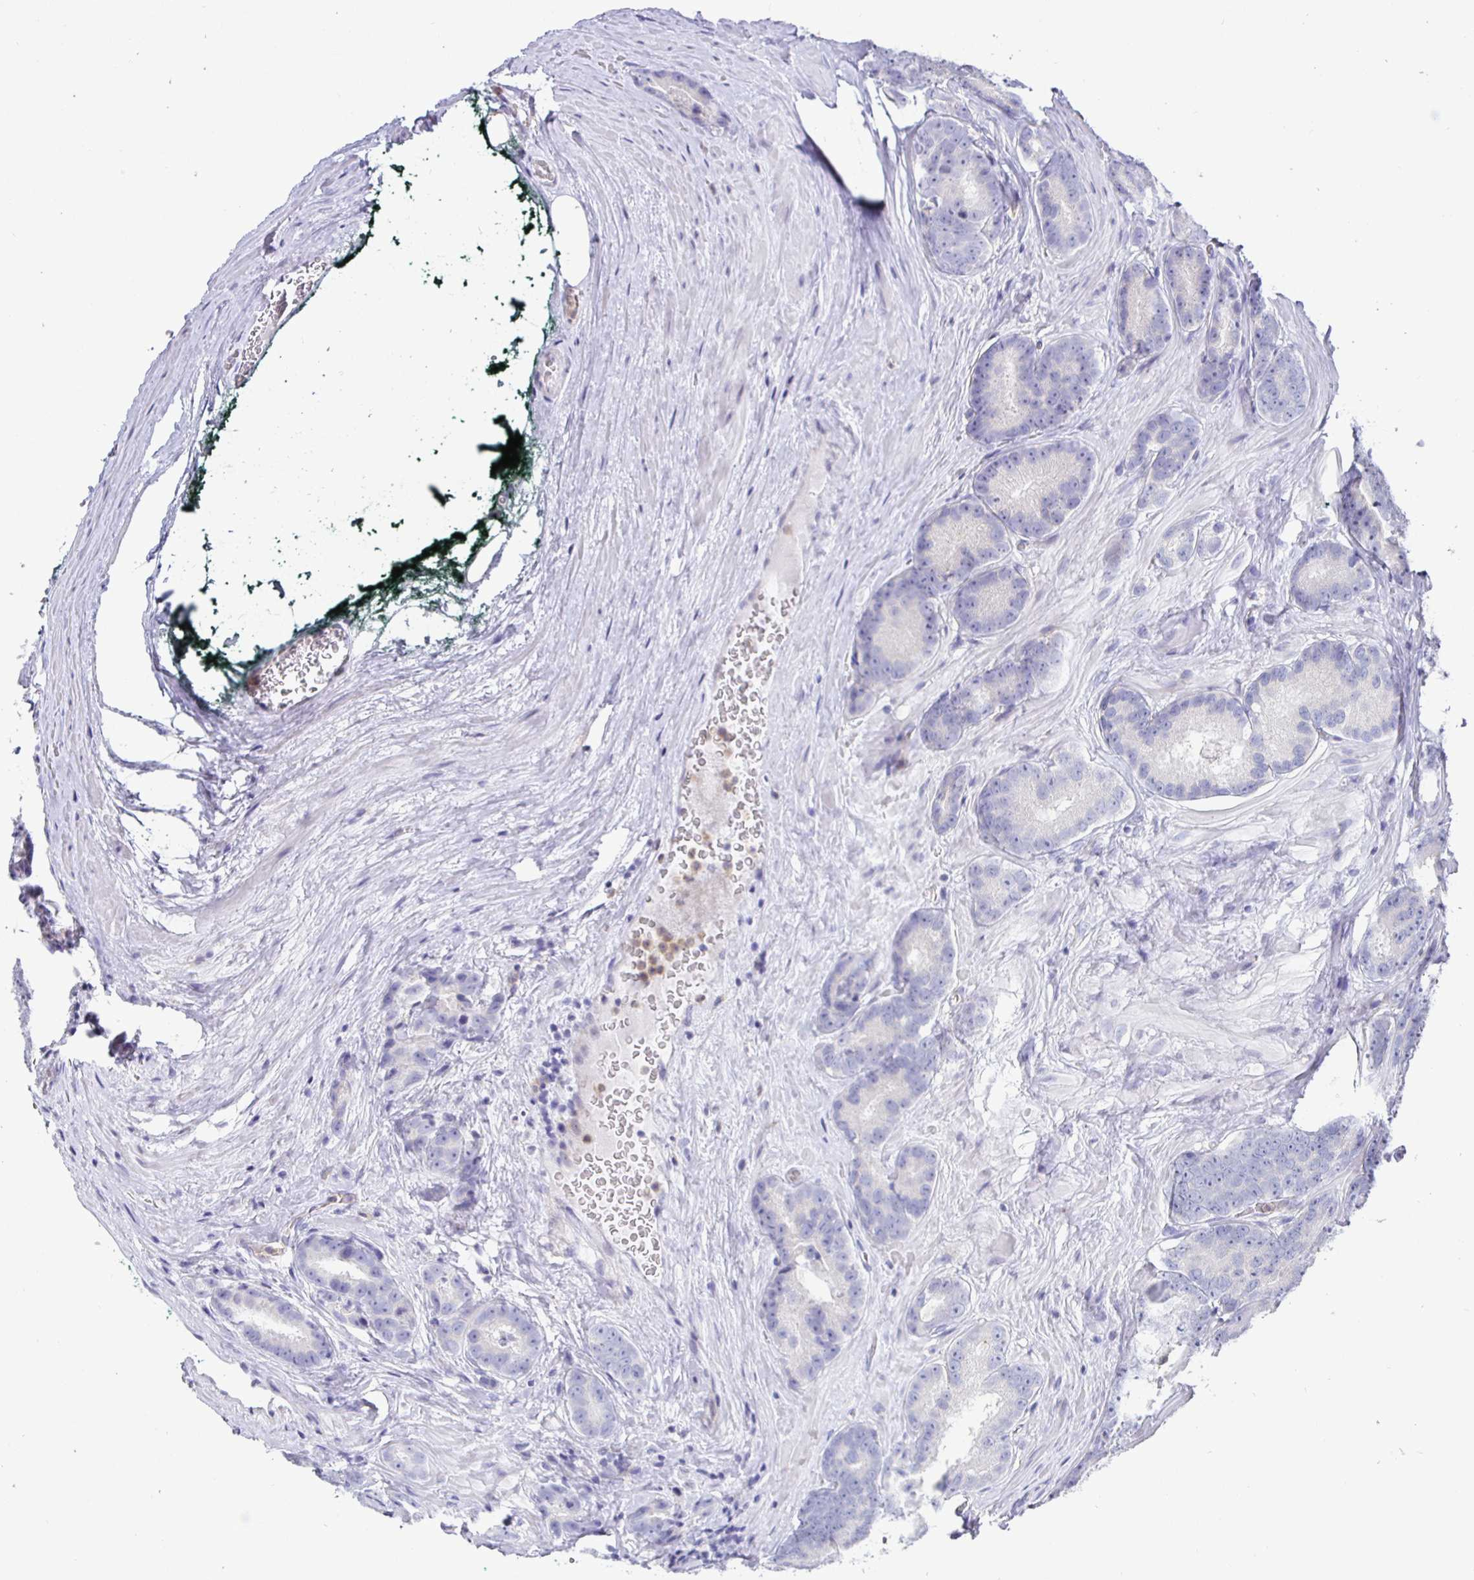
{"staining": {"intensity": "negative", "quantity": "none", "location": "none"}, "tissue": "prostate cancer", "cell_type": "Tumor cells", "image_type": "cancer", "snomed": [{"axis": "morphology", "description": "Adenocarcinoma, Low grade"}, {"axis": "topography", "description": "Prostate"}], "caption": "Immunohistochemistry (IHC) histopathology image of human prostate adenocarcinoma (low-grade) stained for a protein (brown), which exhibits no staining in tumor cells.", "gene": "SIRPA", "patient": {"sex": "male", "age": 62}}